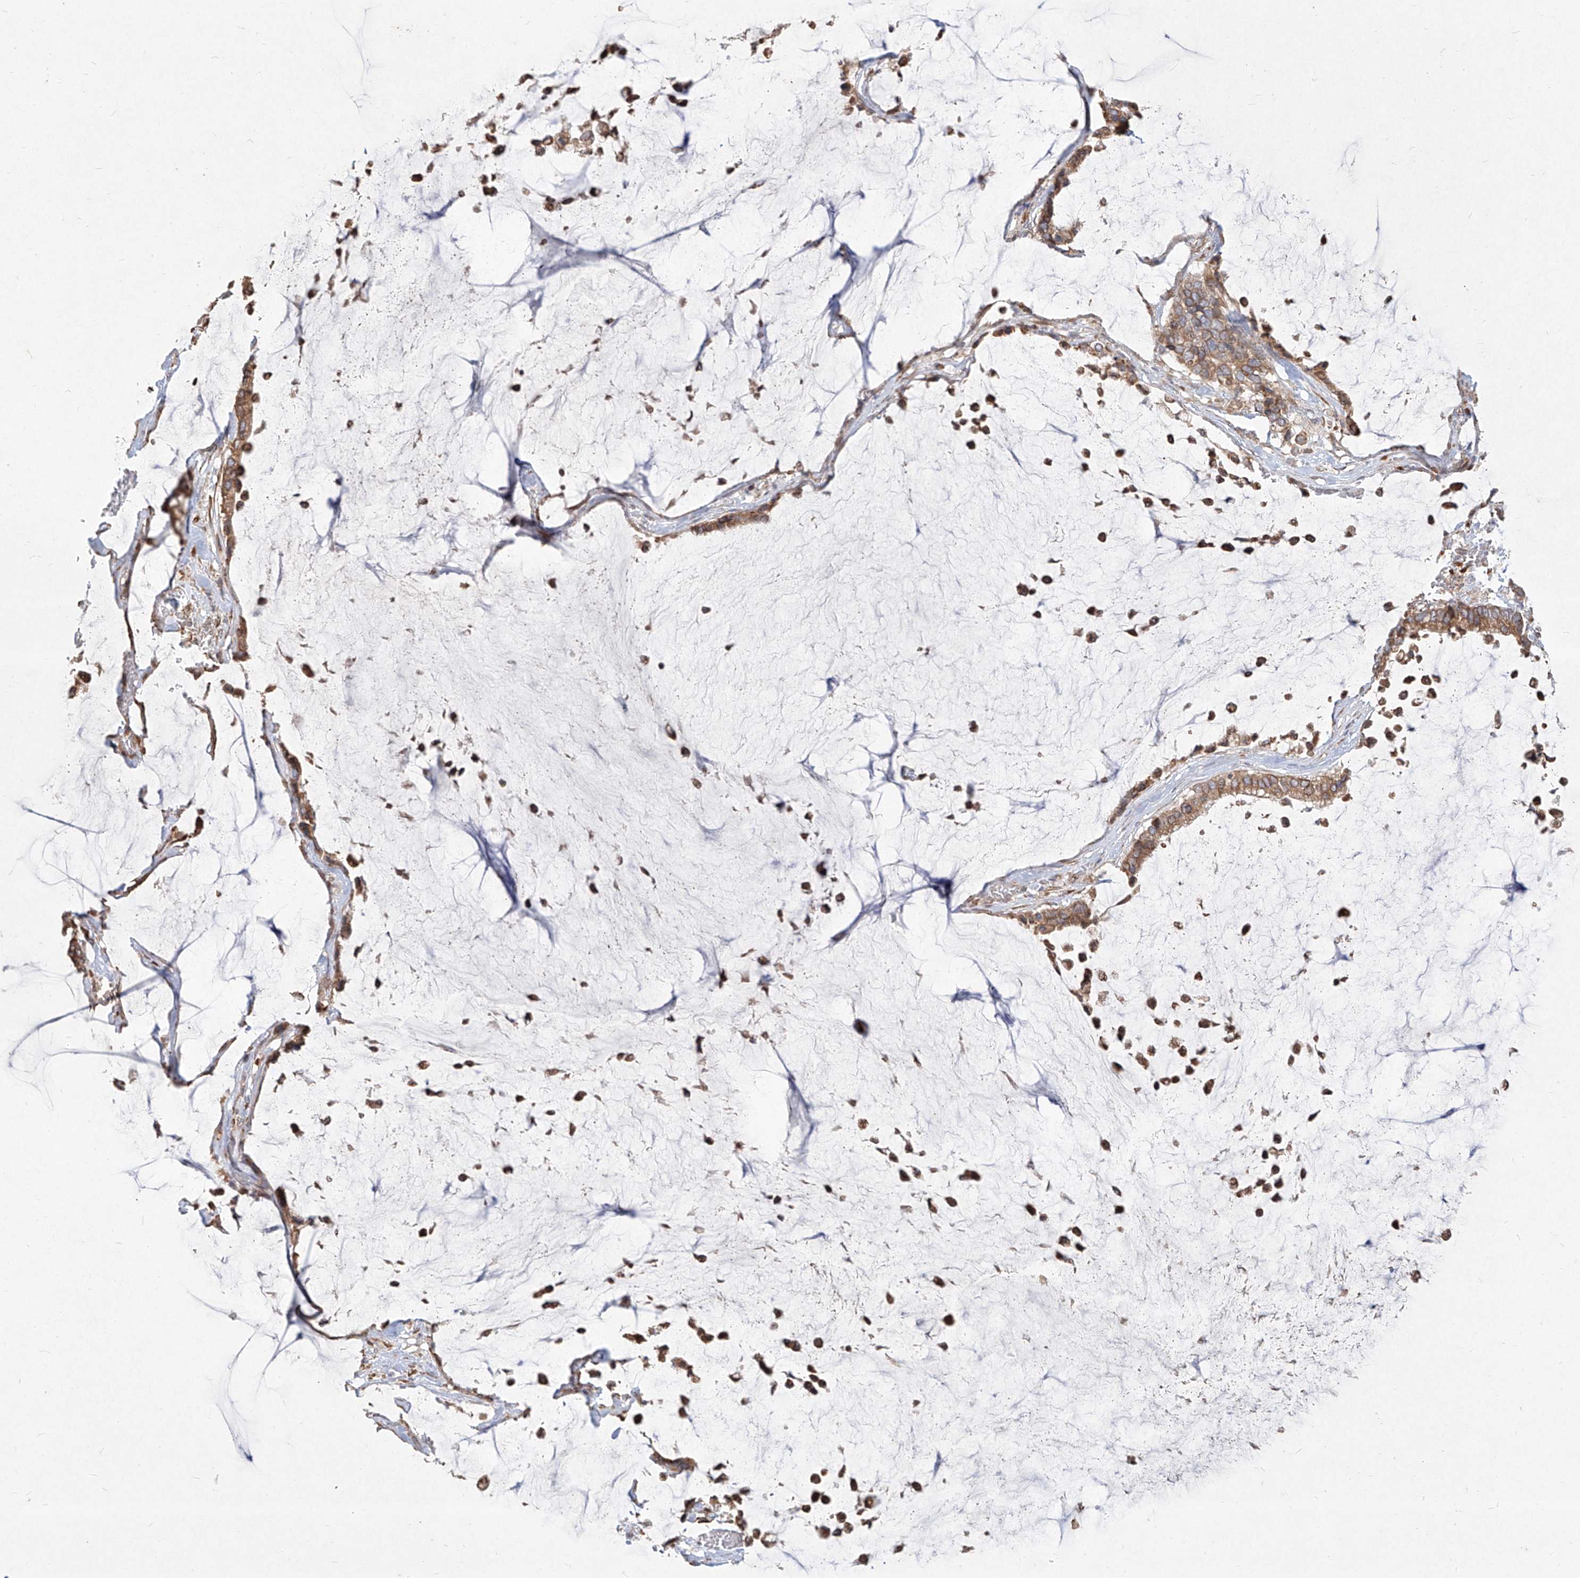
{"staining": {"intensity": "moderate", "quantity": ">75%", "location": "cytoplasmic/membranous"}, "tissue": "pancreatic cancer", "cell_type": "Tumor cells", "image_type": "cancer", "snomed": [{"axis": "morphology", "description": "Adenocarcinoma, NOS"}, {"axis": "topography", "description": "Pancreas"}], "caption": "A photomicrograph of pancreatic adenocarcinoma stained for a protein reveals moderate cytoplasmic/membranous brown staining in tumor cells.", "gene": "CD209", "patient": {"sex": "male", "age": 41}}